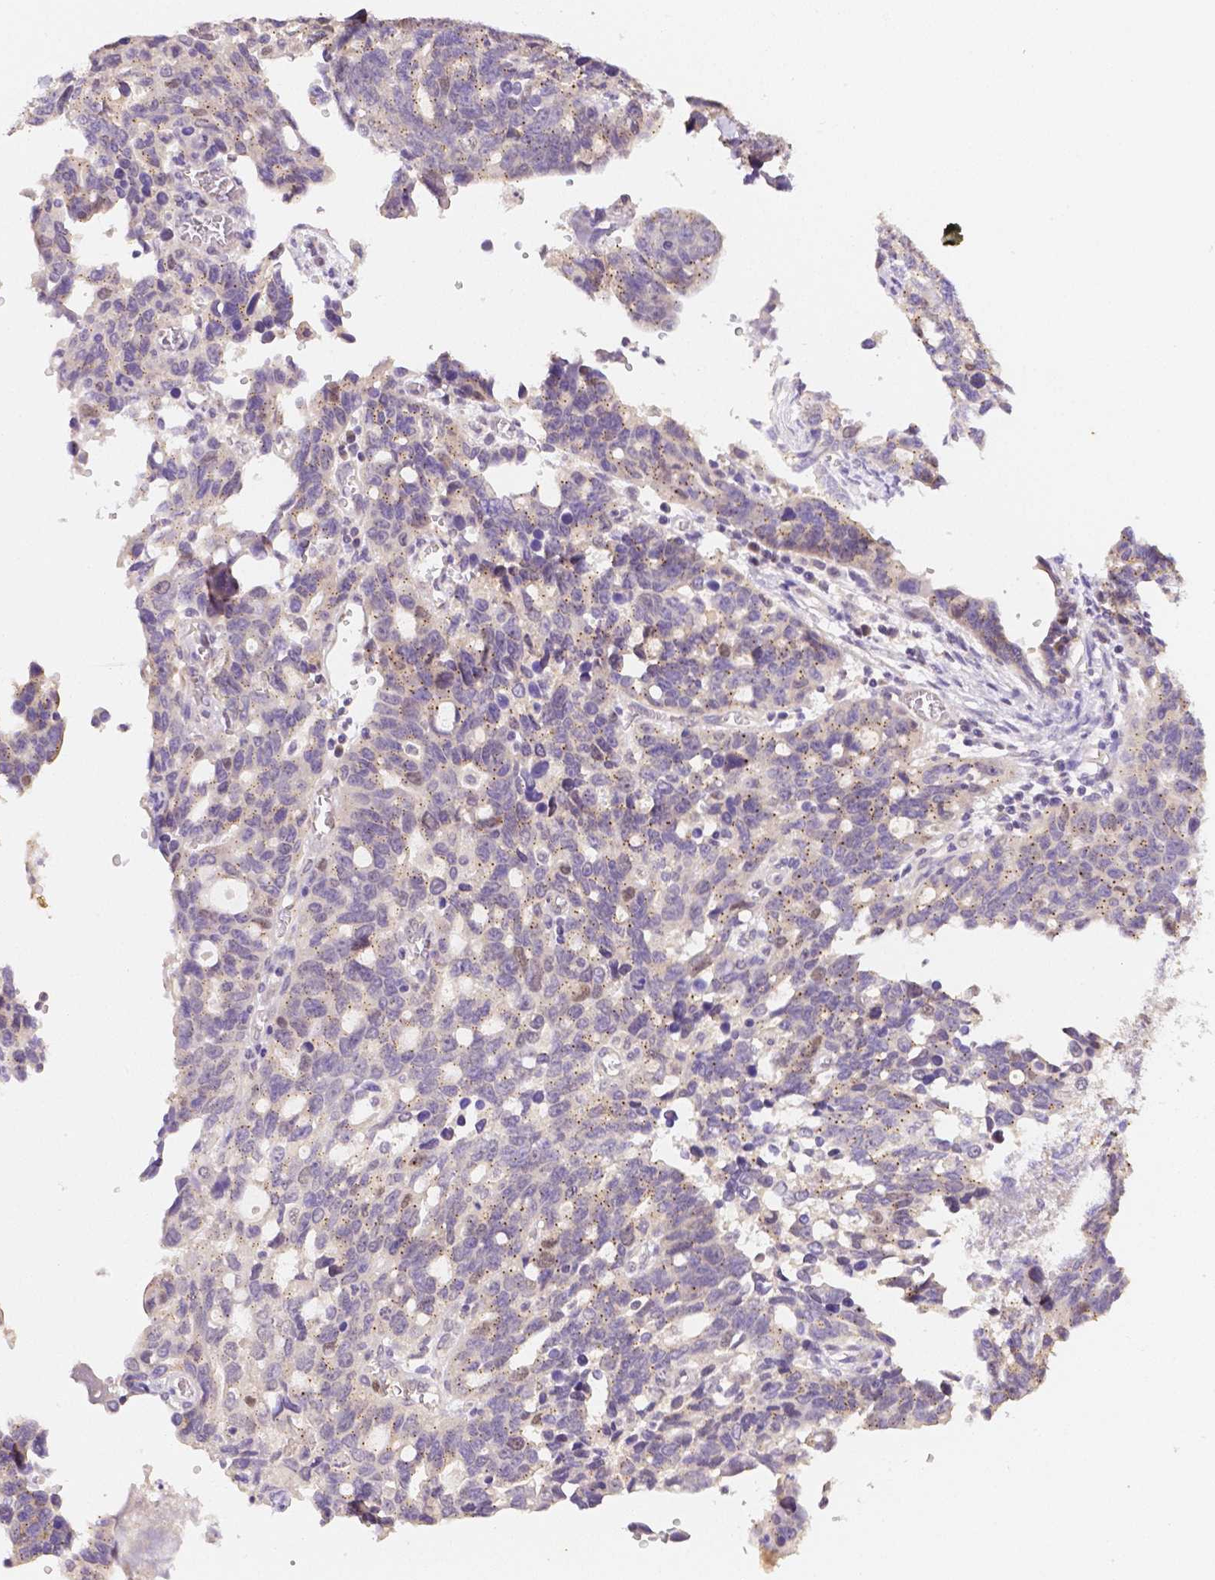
{"staining": {"intensity": "negative", "quantity": "none", "location": "none"}, "tissue": "ovarian cancer", "cell_type": "Tumor cells", "image_type": "cancer", "snomed": [{"axis": "morphology", "description": "Cystadenocarcinoma, serous, NOS"}, {"axis": "topography", "description": "Ovary"}], "caption": "Protein analysis of ovarian cancer reveals no significant positivity in tumor cells.", "gene": "C10orf67", "patient": {"sex": "female", "age": 69}}